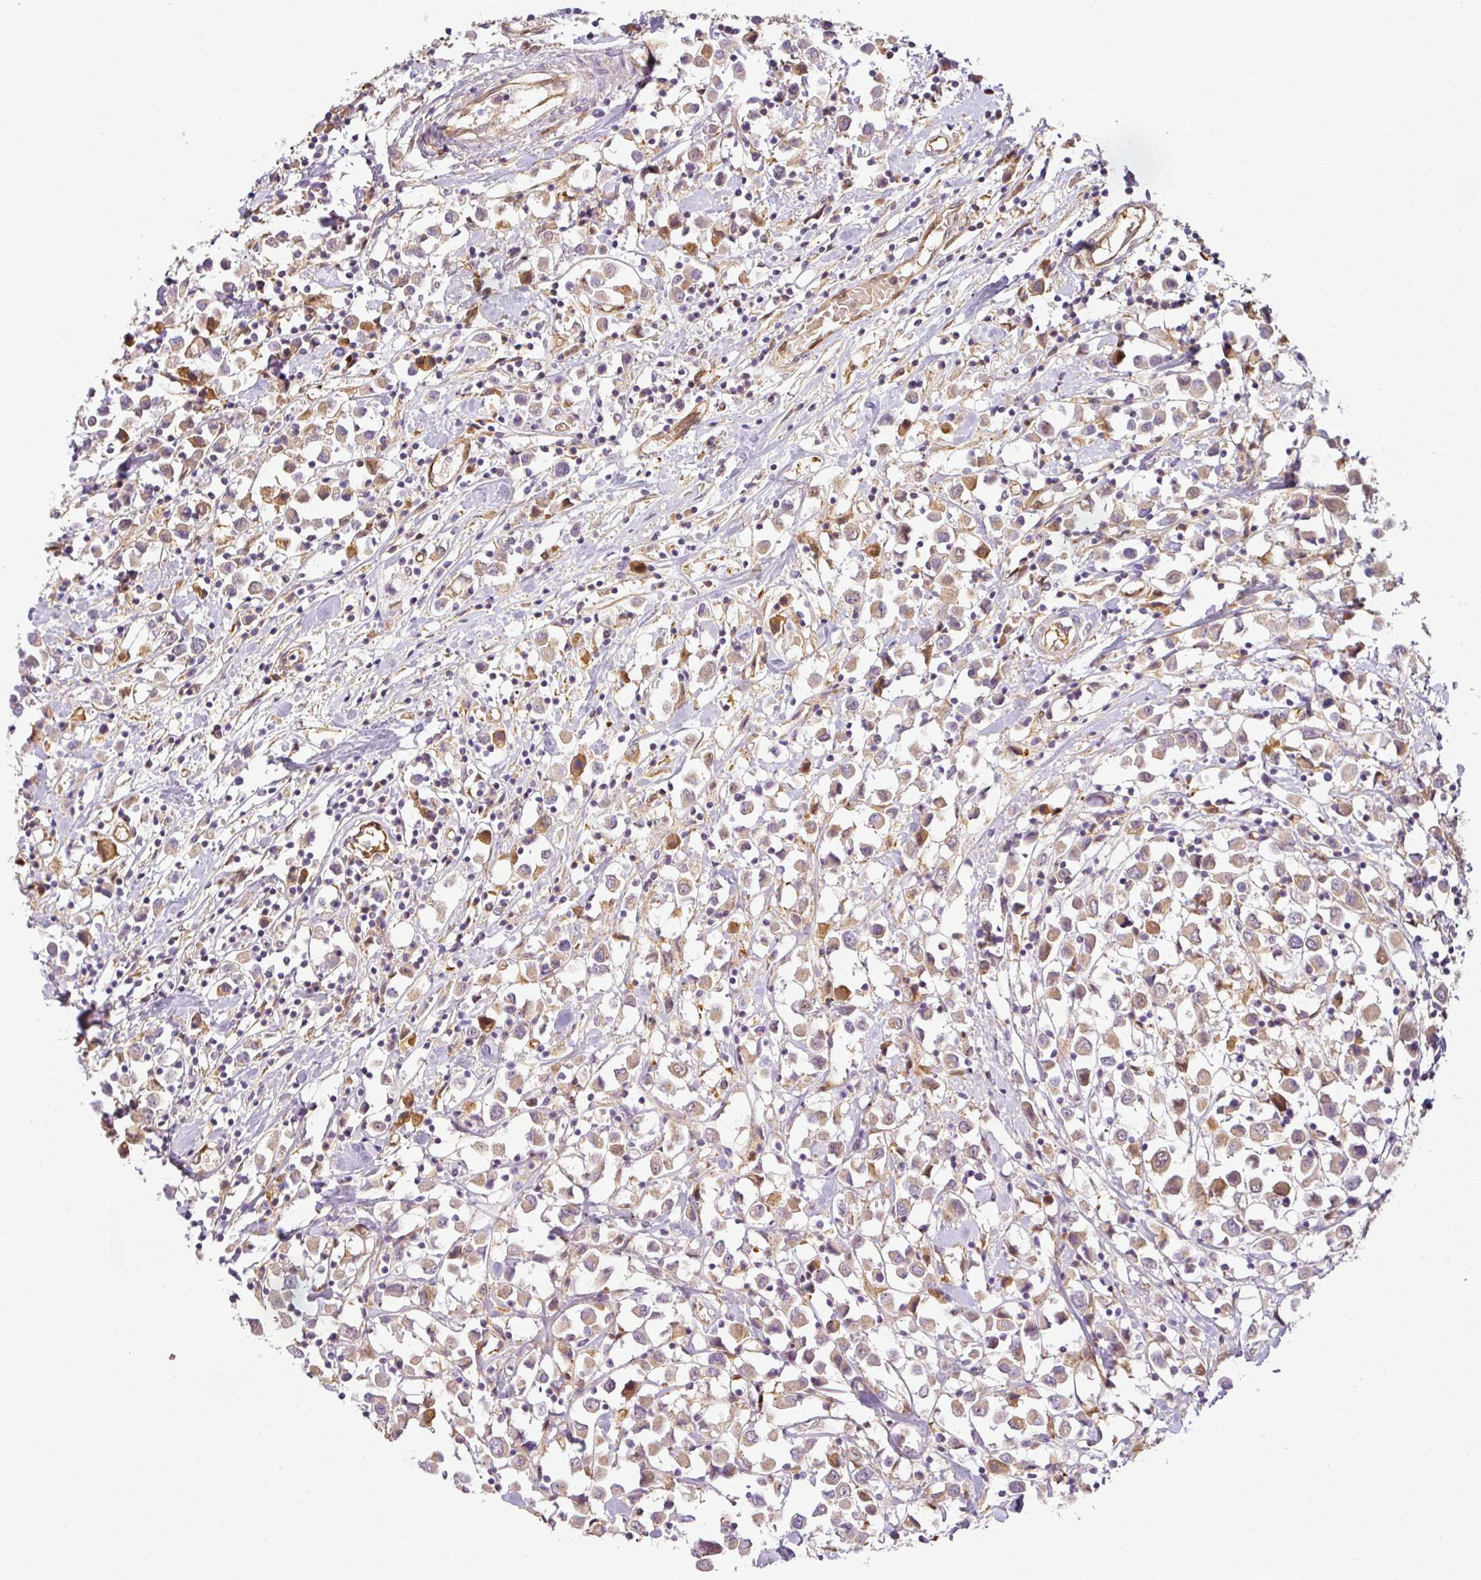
{"staining": {"intensity": "weak", "quantity": ">75%", "location": "cytoplasmic/membranous"}, "tissue": "breast cancer", "cell_type": "Tumor cells", "image_type": "cancer", "snomed": [{"axis": "morphology", "description": "Duct carcinoma"}, {"axis": "topography", "description": "Breast"}], "caption": "Human breast invasive ductal carcinoma stained for a protein (brown) demonstrates weak cytoplasmic/membranous positive expression in about >75% of tumor cells.", "gene": "ANKRD18A", "patient": {"sex": "female", "age": 61}}